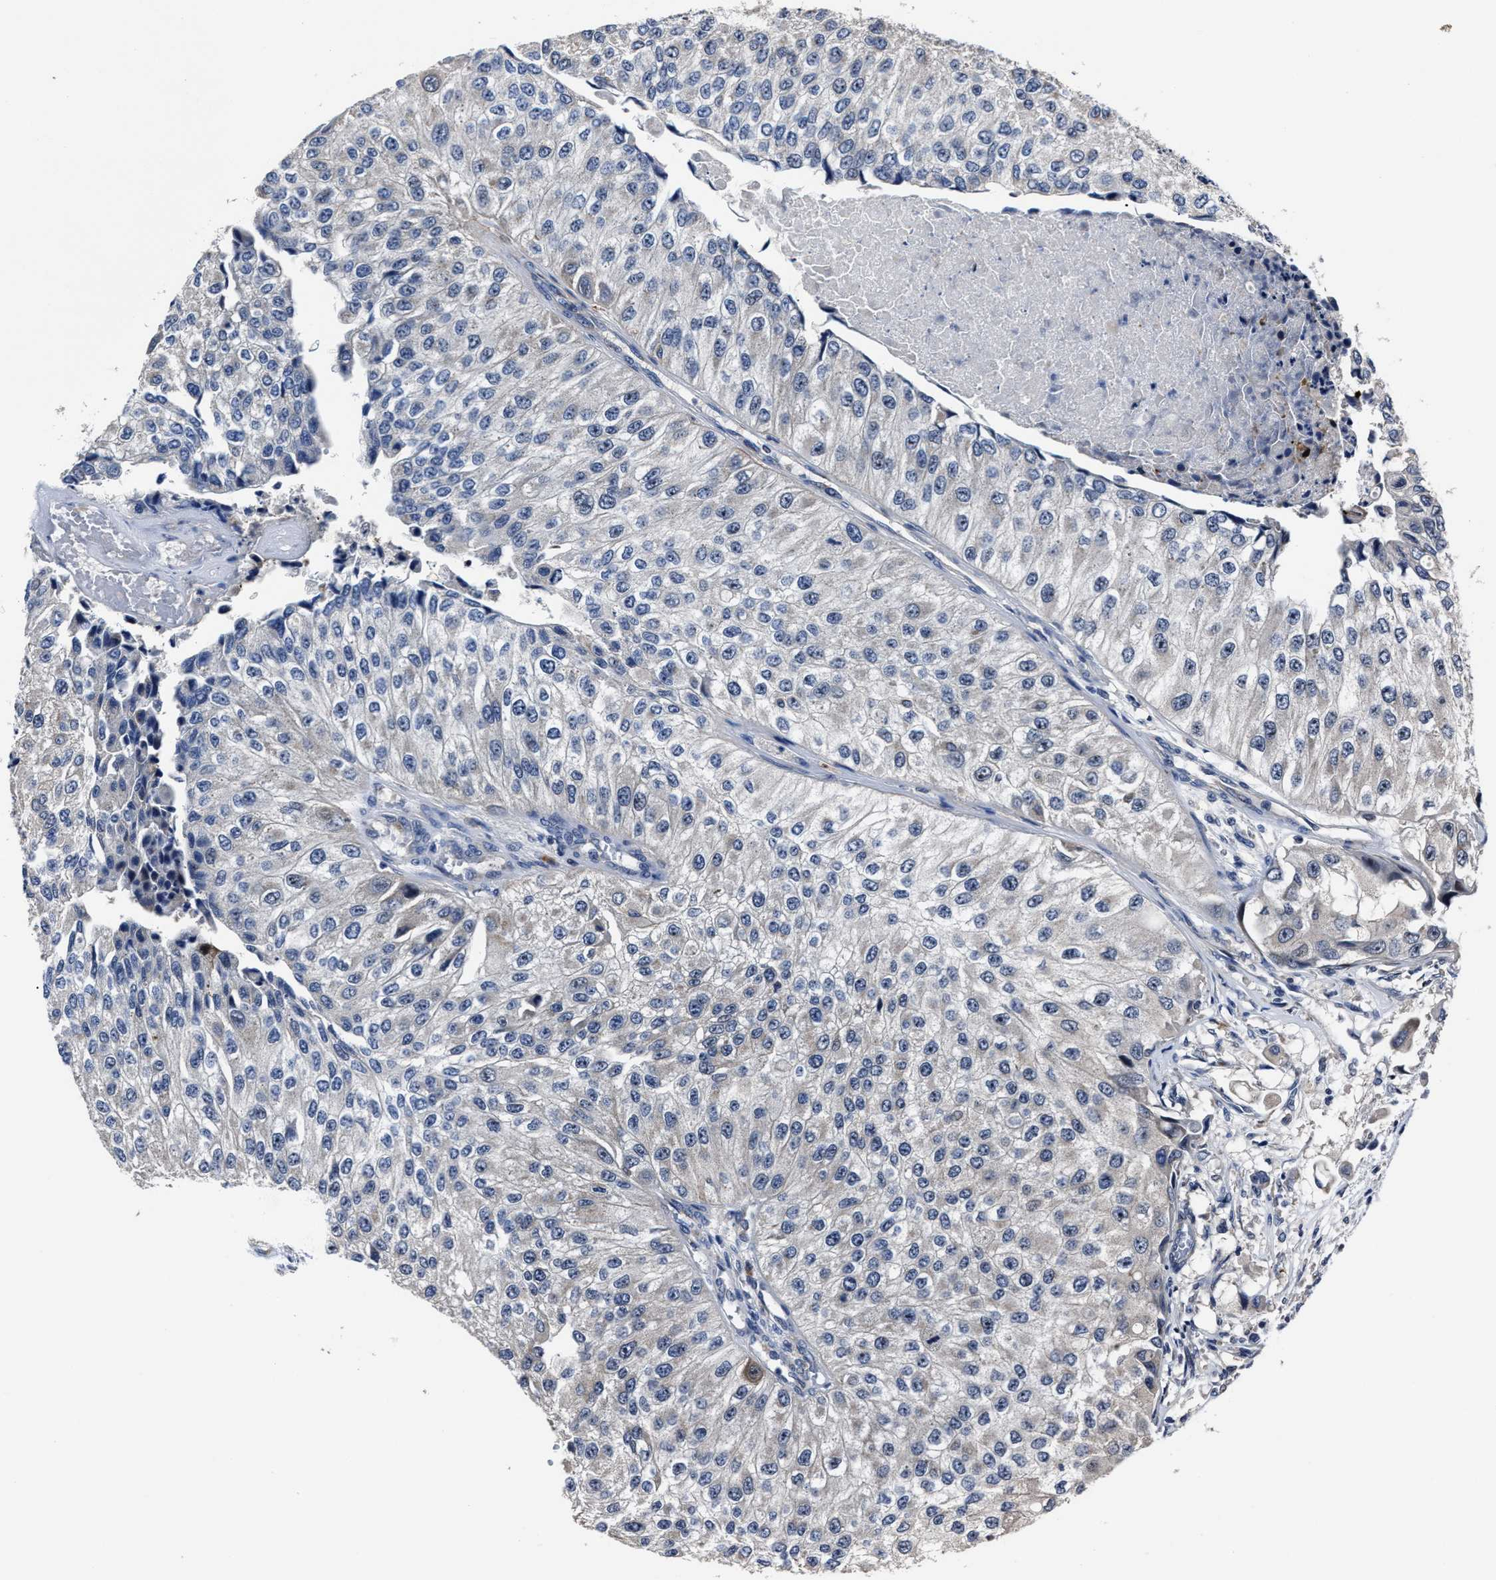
{"staining": {"intensity": "negative", "quantity": "none", "location": "none"}, "tissue": "urothelial cancer", "cell_type": "Tumor cells", "image_type": "cancer", "snomed": [{"axis": "morphology", "description": "Urothelial carcinoma, High grade"}, {"axis": "topography", "description": "Kidney"}, {"axis": "topography", "description": "Urinary bladder"}], "caption": "Immunohistochemistry (IHC) of human high-grade urothelial carcinoma demonstrates no staining in tumor cells.", "gene": "RSBN1L", "patient": {"sex": "male", "age": 77}}